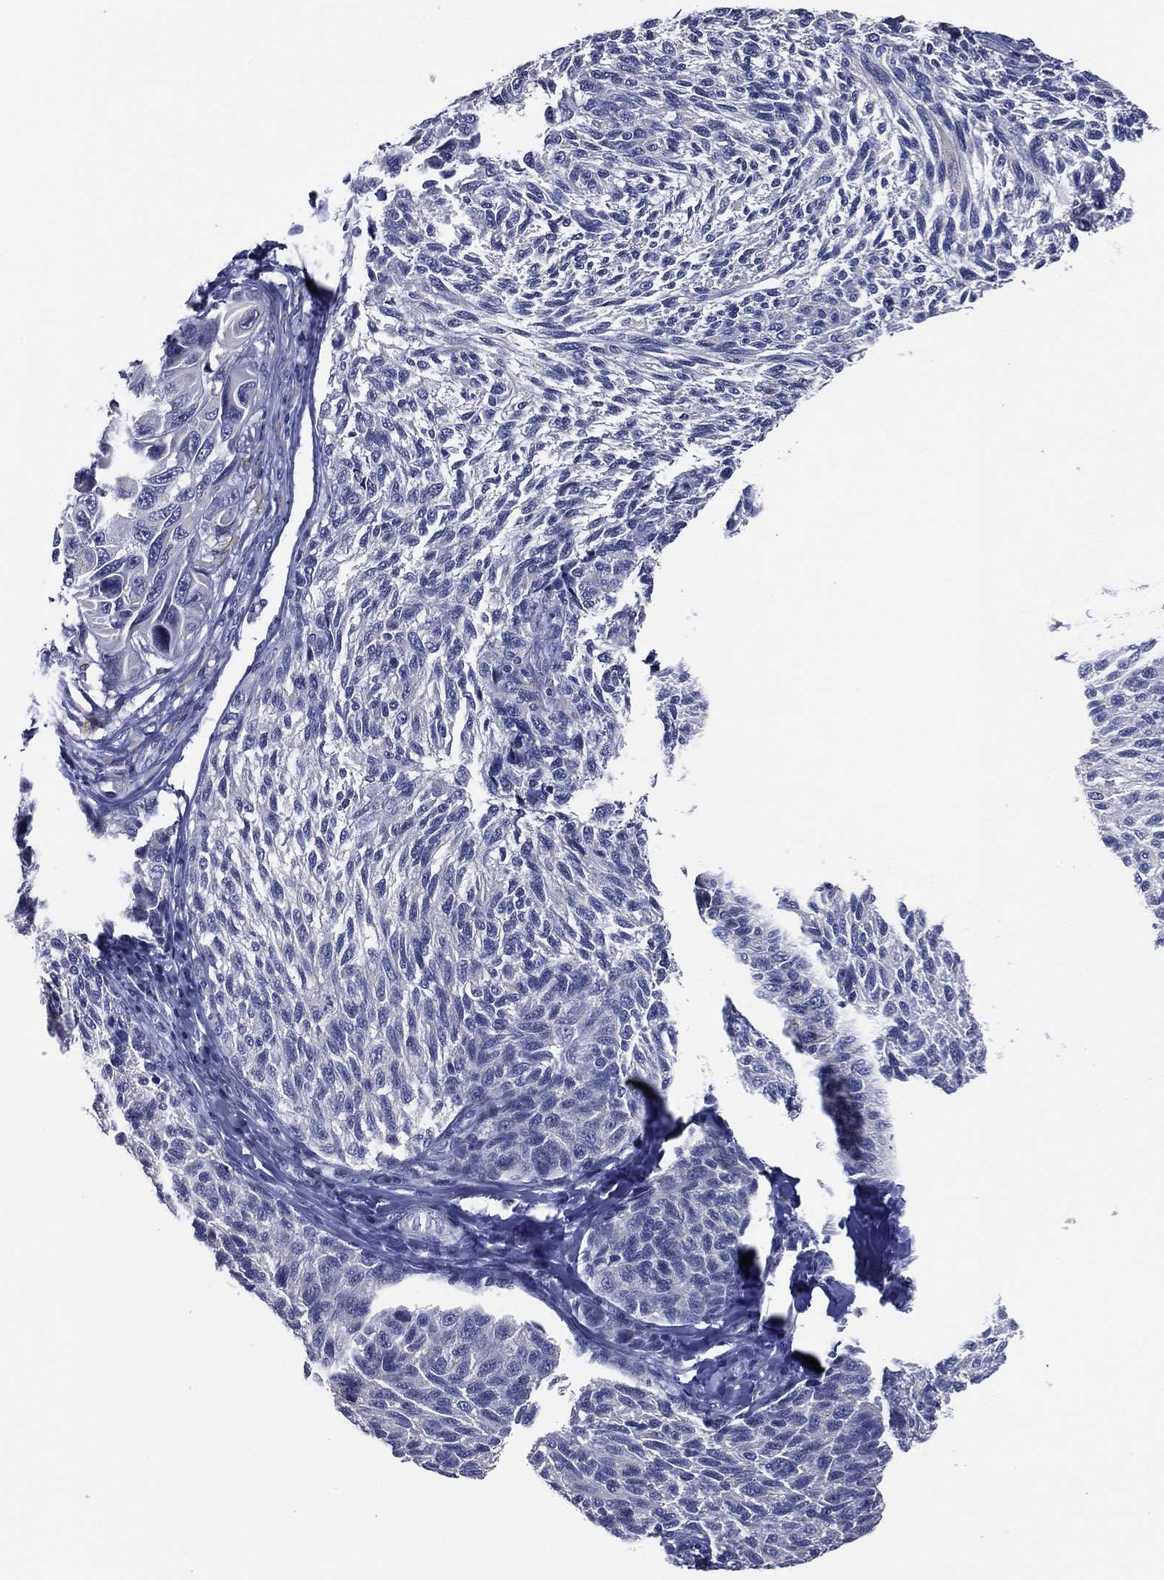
{"staining": {"intensity": "negative", "quantity": "none", "location": "none"}, "tissue": "melanoma", "cell_type": "Tumor cells", "image_type": "cancer", "snomed": [{"axis": "morphology", "description": "Malignant melanoma, NOS"}, {"axis": "topography", "description": "Skin"}], "caption": "Immunohistochemistry (IHC) micrograph of human malignant melanoma stained for a protein (brown), which demonstrates no positivity in tumor cells. Brightfield microscopy of IHC stained with DAB (3,3'-diaminobenzidine) (brown) and hematoxylin (blue), captured at high magnification.", "gene": "SLC13A4", "patient": {"sex": "female", "age": 73}}